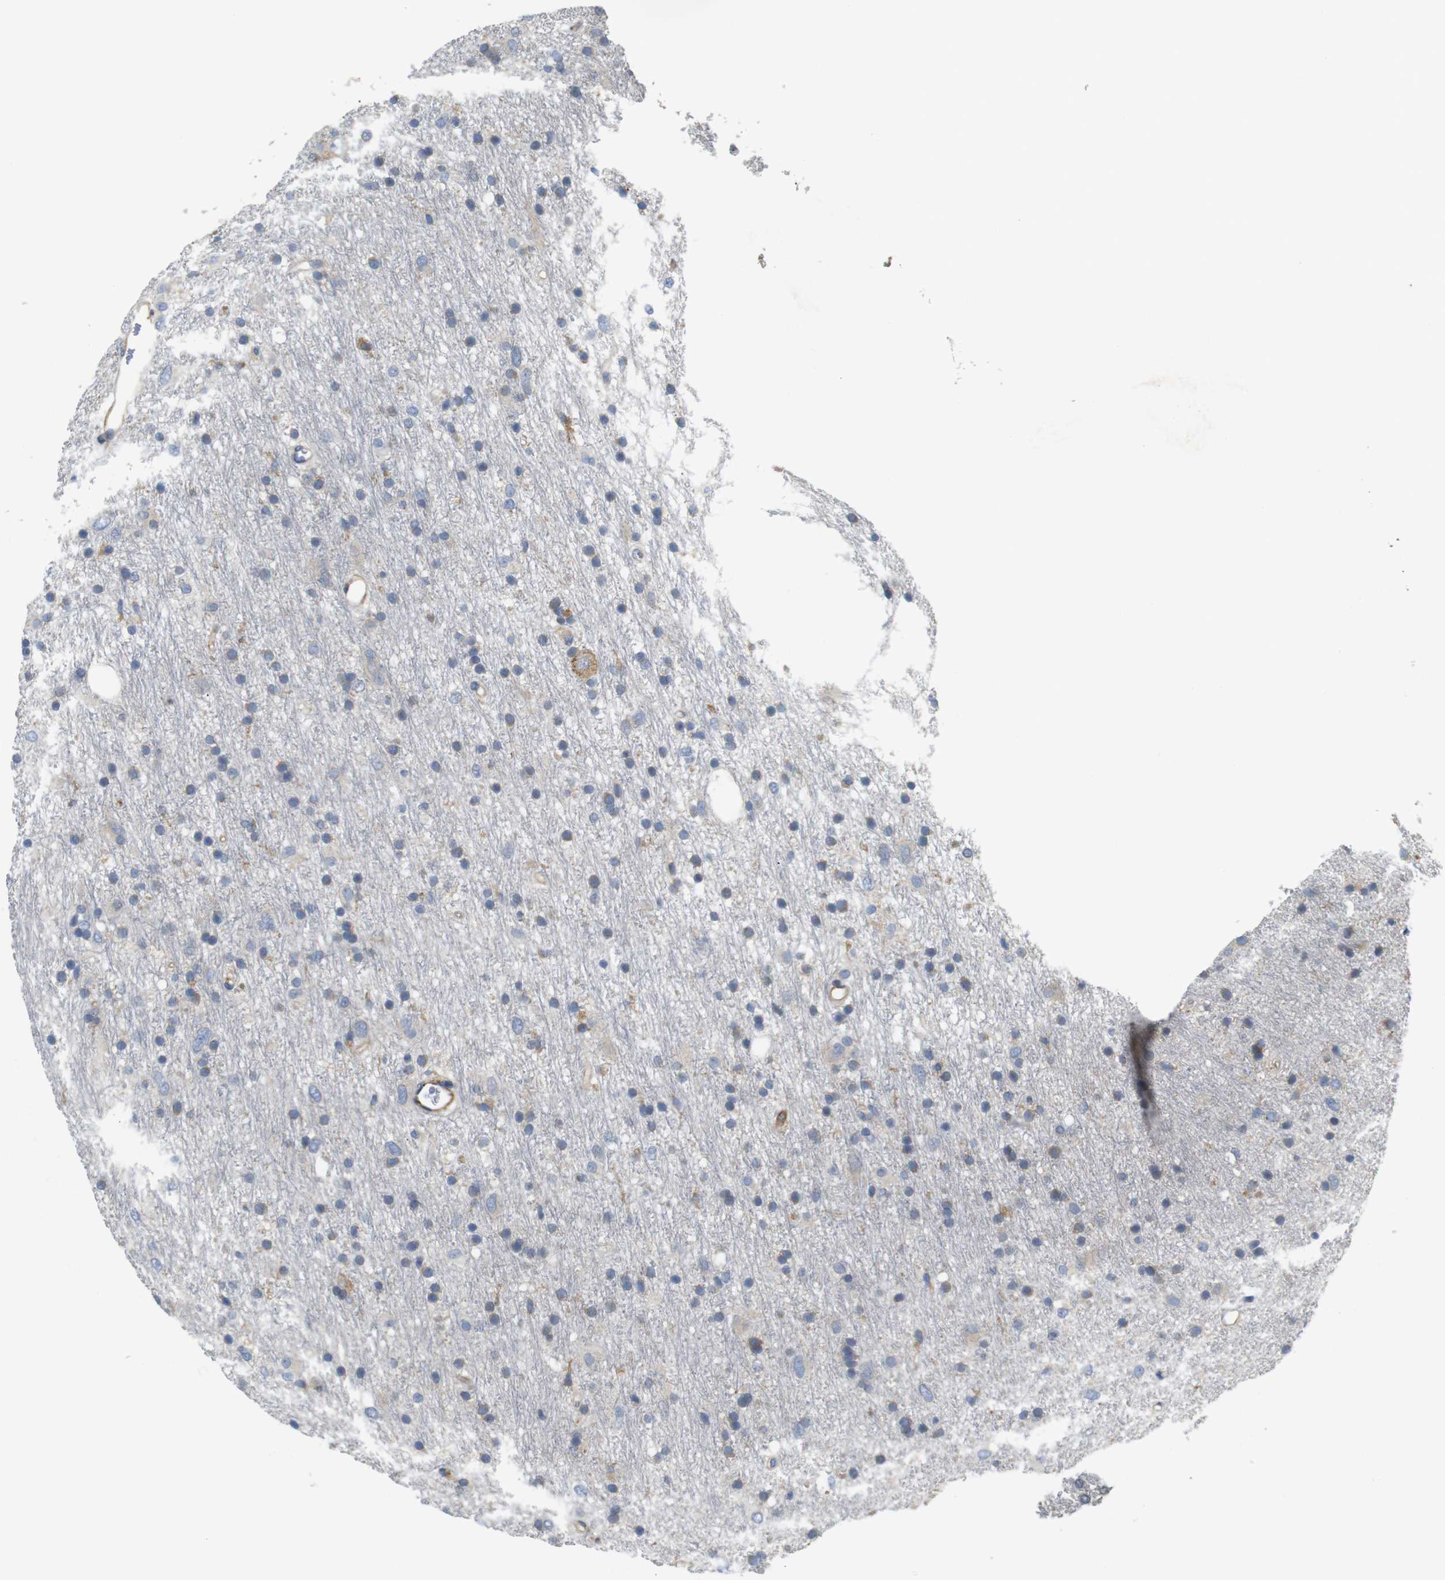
{"staining": {"intensity": "moderate", "quantity": "<25%", "location": "cytoplasmic/membranous"}, "tissue": "glioma", "cell_type": "Tumor cells", "image_type": "cancer", "snomed": [{"axis": "morphology", "description": "Glioma, malignant, Low grade"}, {"axis": "topography", "description": "Brain"}], "caption": "Immunohistochemistry photomicrograph of neoplastic tissue: human glioma stained using immunohistochemistry (IHC) reveals low levels of moderate protein expression localized specifically in the cytoplasmic/membranous of tumor cells, appearing as a cytoplasmic/membranous brown color.", "gene": "UBE2G2", "patient": {"sex": "male", "age": 77}}